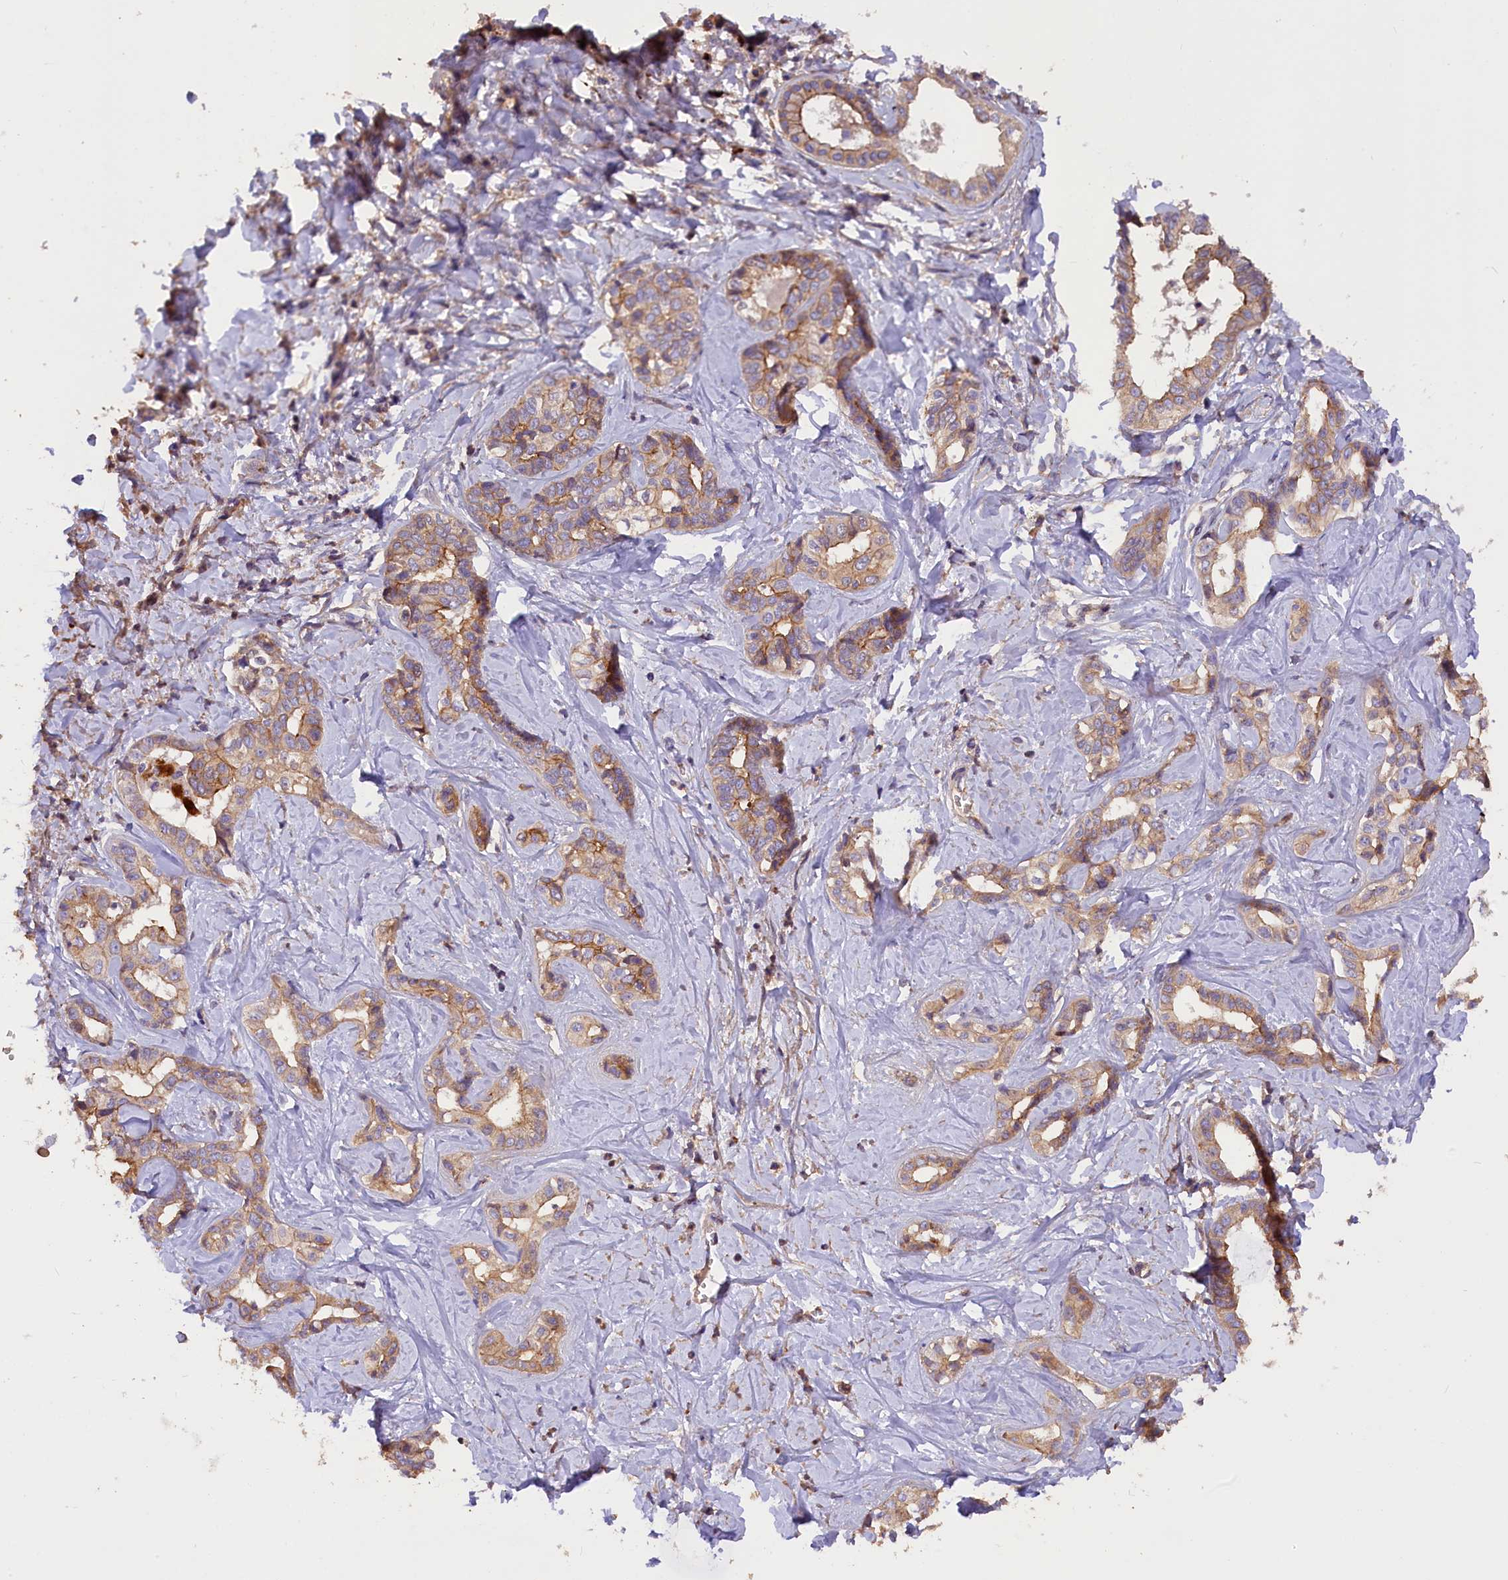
{"staining": {"intensity": "moderate", "quantity": ">75%", "location": "cytoplasmic/membranous"}, "tissue": "liver cancer", "cell_type": "Tumor cells", "image_type": "cancer", "snomed": [{"axis": "morphology", "description": "Cholangiocarcinoma"}, {"axis": "topography", "description": "Liver"}], "caption": "A micrograph showing moderate cytoplasmic/membranous staining in about >75% of tumor cells in liver cancer, as visualized by brown immunohistochemical staining.", "gene": "ERMARD", "patient": {"sex": "female", "age": 77}}